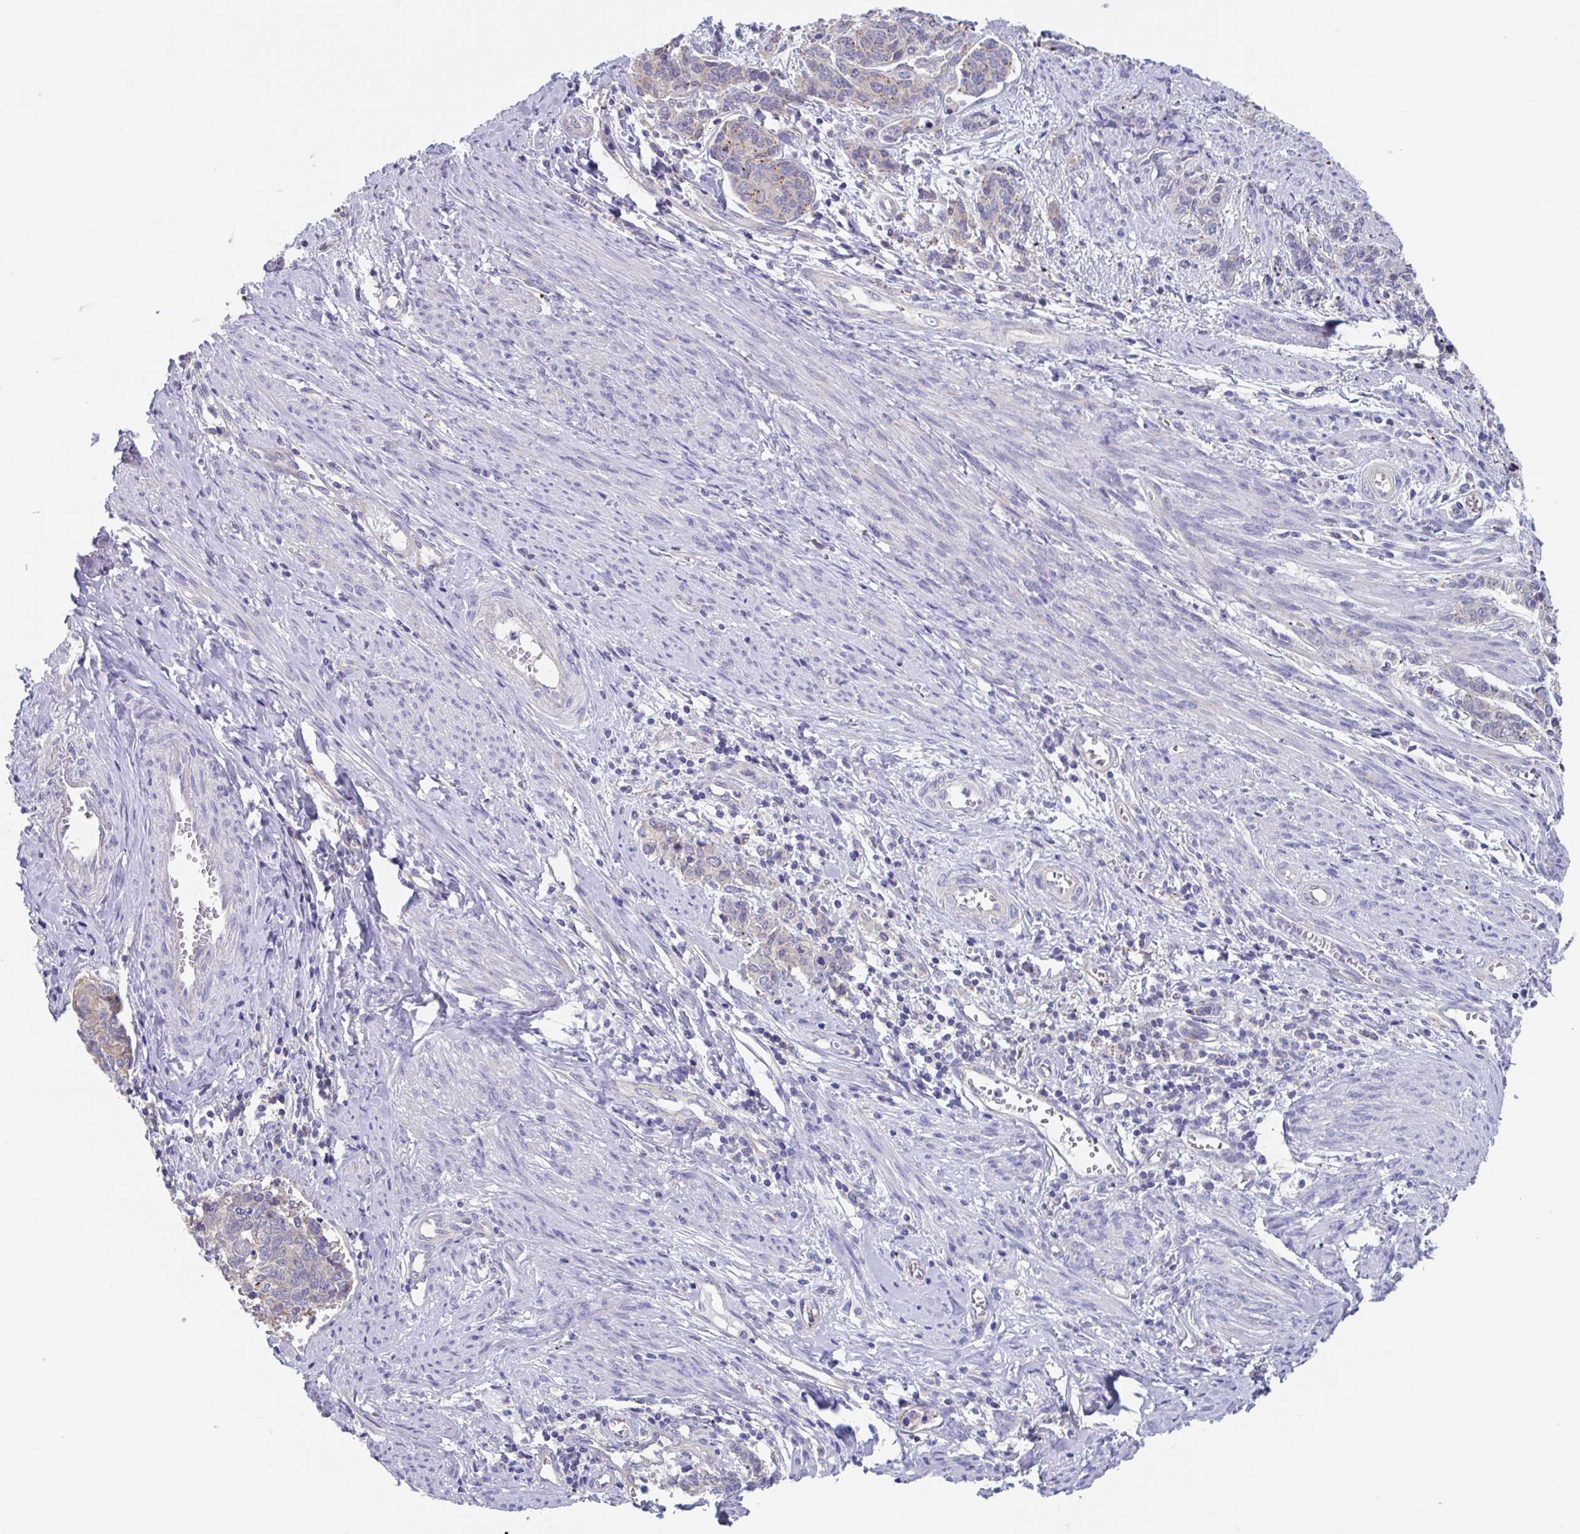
{"staining": {"intensity": "moderate", "quantity": "25%-75%", "location": "cytoplasmic/membranous"}, "tissue": "cervical cancer", "cell_type": "Tumor cells", "image_type": "cancer", "snomed": [{"axis": "morphology", "description": "Squamous cell carcinoma, NOS"}, {"axis": "topography", "description": "Cervix"}], "caption": "This is a photomicrograph of IHC staining of cervical cancer, which shows moderate expression in the cytoplasmic/membranous of tumor cells.", "gene": "CHMP5", "patient": {"sex": "female", "age": 60}}